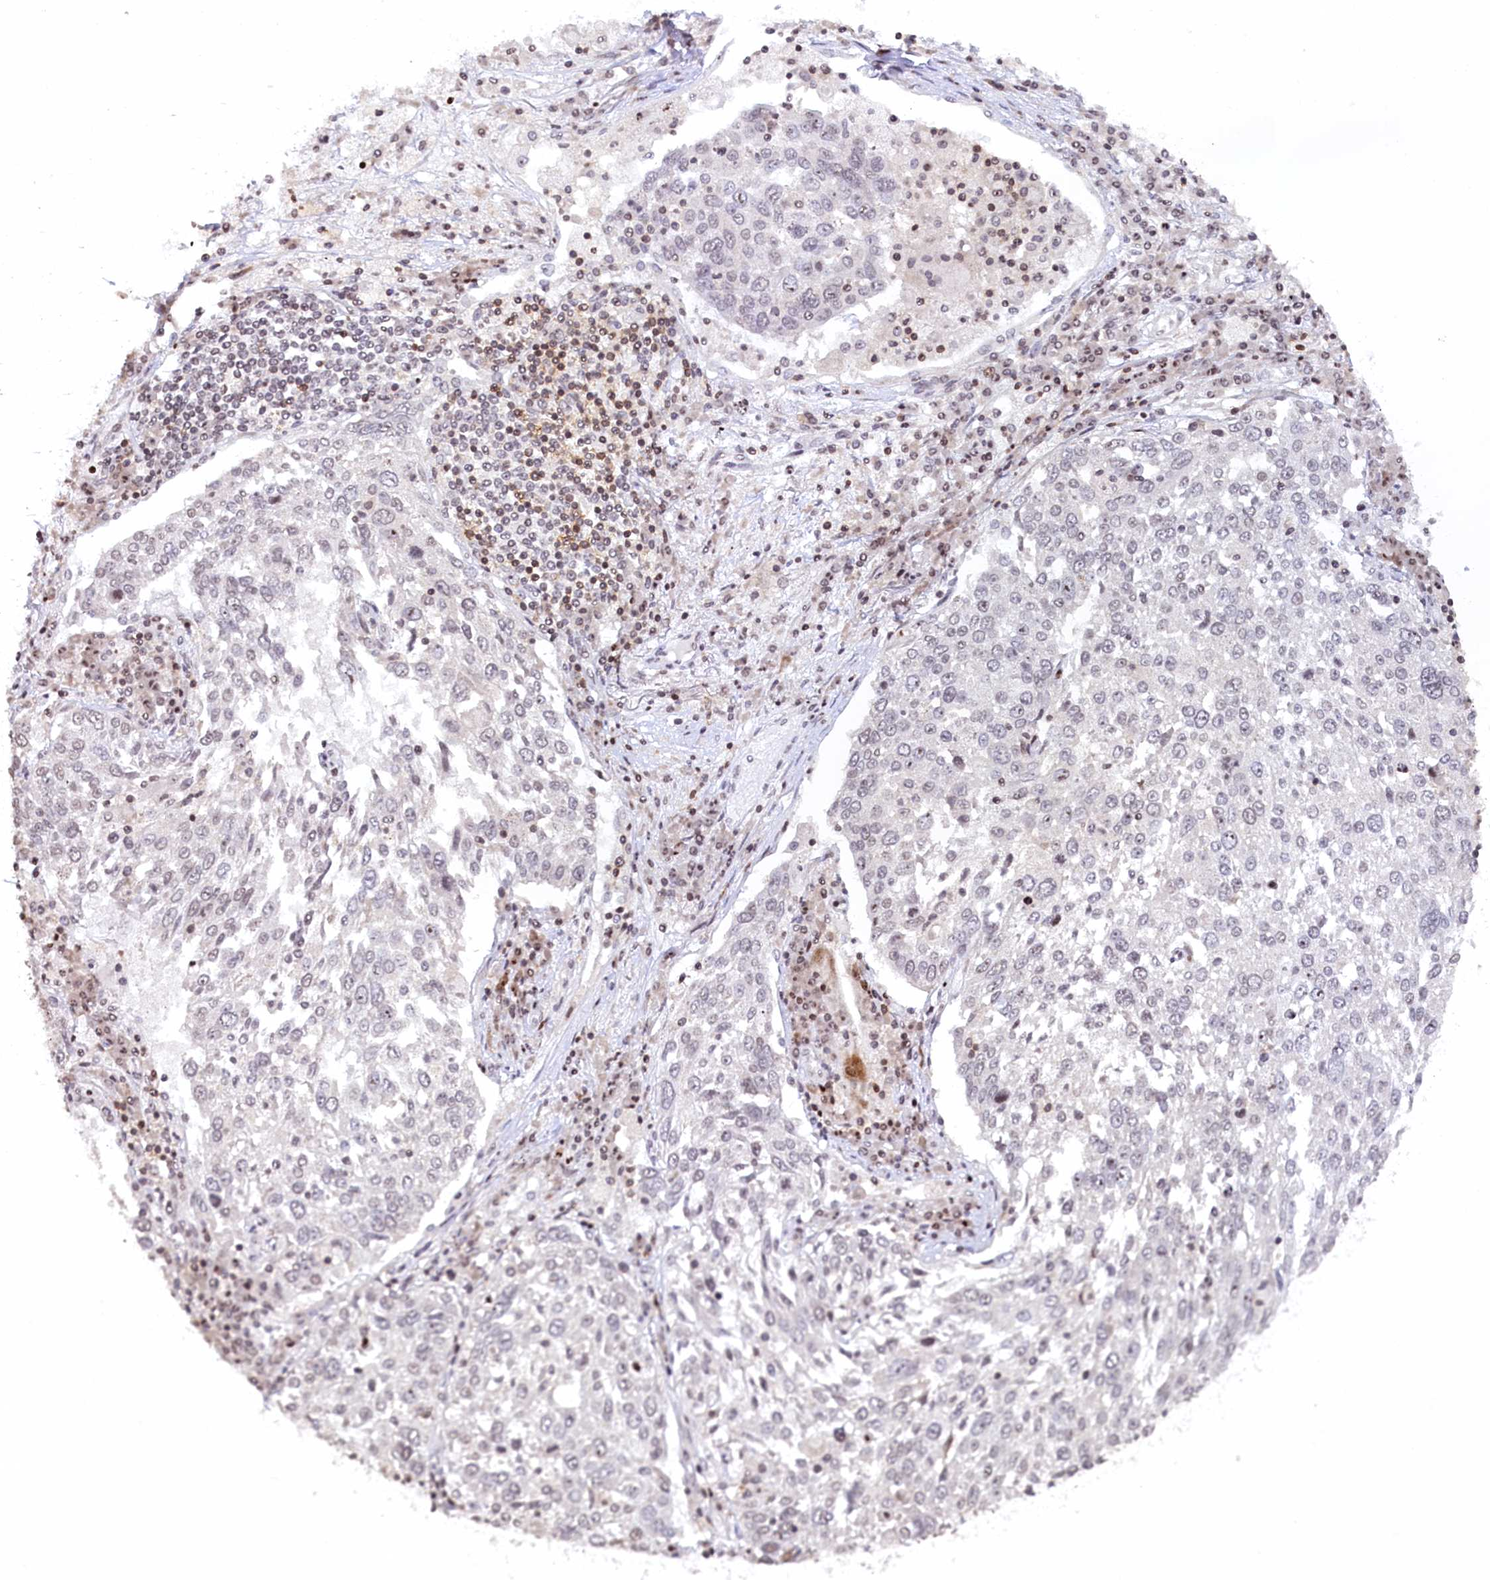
{"staining": {"intensity": "negative", "quantity": "none", "location": "none"}, "tissue": "lung cancer", "cell_type": "Tumor cells", "image_type": "cancer", "snomed": [{"axis": "morphology", "description": "Squamous cell carcinoma, NOS"}, {"axis": "topography", "description": "Lung"}], "caption": "Tumor cells are negative for brown protein staining in squamous cell carcinoma (lung). (DAB IHC with hematoxylin counter stain).", "gene": "FYB1", "patient": {"sex": "male", "age": 65}}